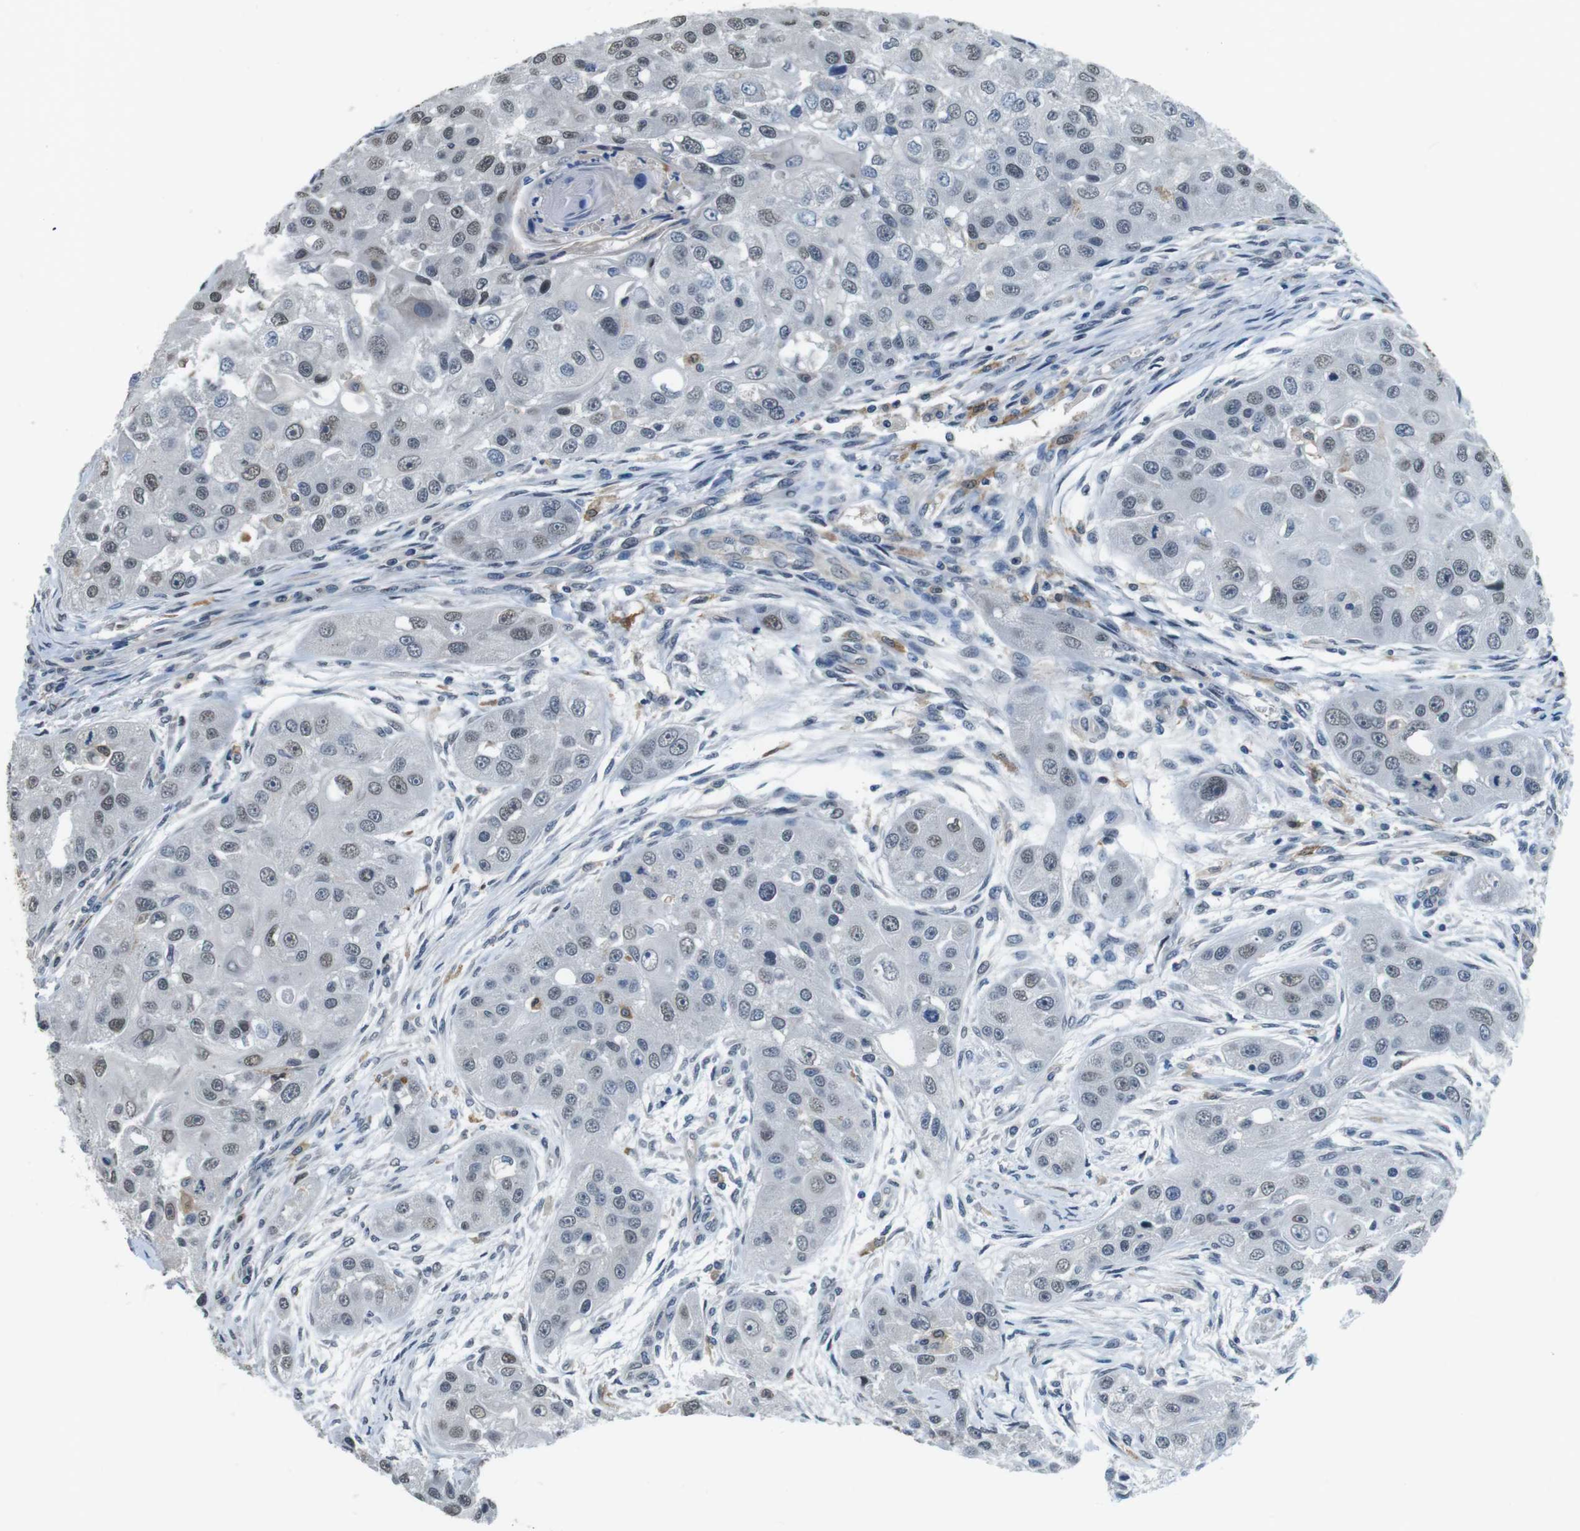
{"staining": {"intensity": "weak", "quantity": "<25%", "location": "nuclear"}, "tissue": "head and neck cancer", "cell_type": "Tumor cells", "image_type": "cancer", "snomed": [{"axis": "morphology", "description": "Normal tissue, NOS"}, {"axis": "morphology", "description": "Squamous cell carcinoma, NOS"}, {"axis": "topography", "description": "Skeletal muscle"}, {"axis": "topography", "description": "Head-Neck"}], "caption": "This is an IHC histopathology image of human head and neck cancer (squamous cell carcinoma). There is no staining in tumor cells.", "gene": "CD163L1", "patient": {"sex": "male", "age": 51}}